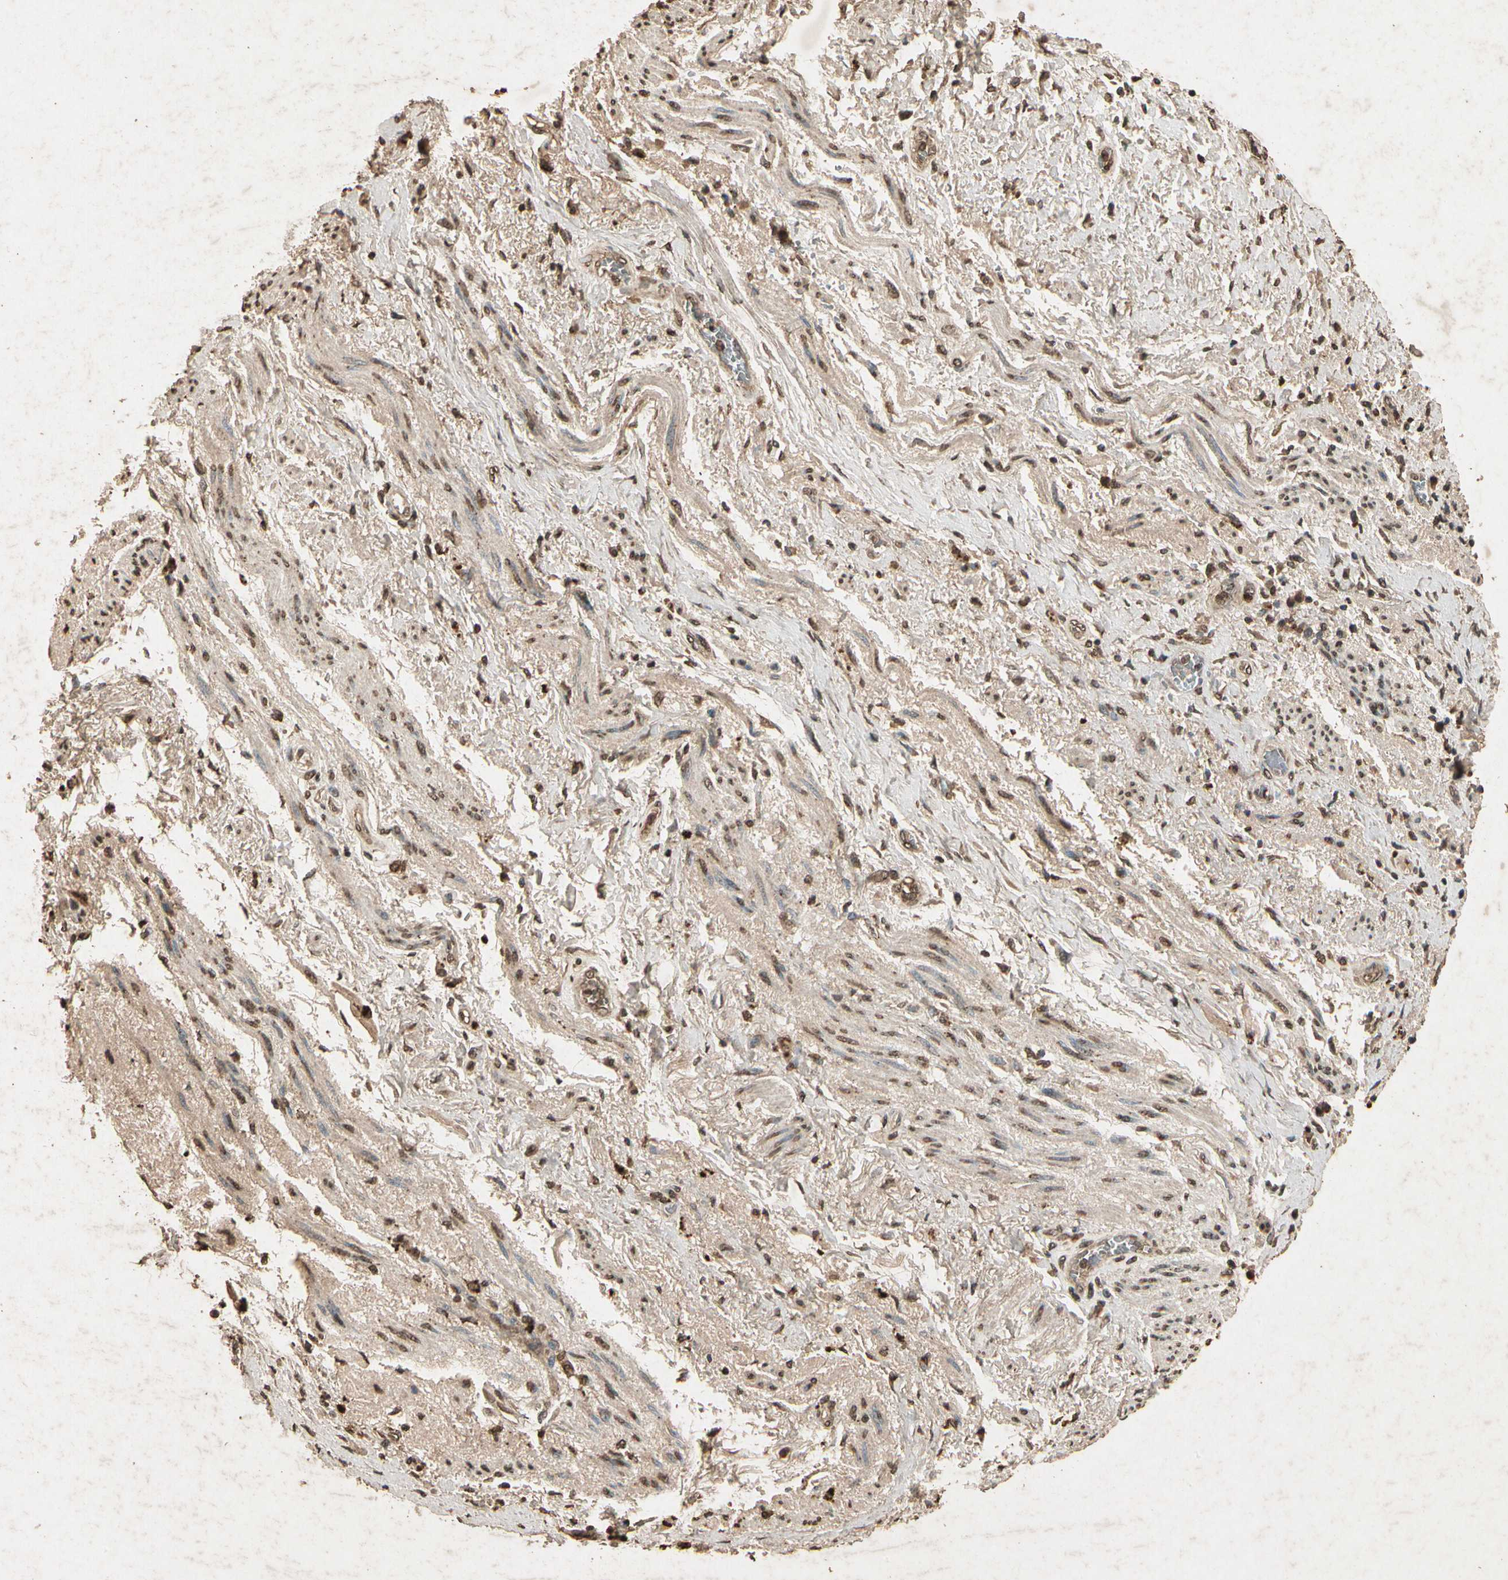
{"staining": {"intensity": "moderate", "quantity": "25%-75%", "location": "cytoplasmic/membranous"}, "tissue": "skin", "cell_type": "Epidermal cells", "image_type": "normal", "snomed": [{"axis": "morphology", "description": "Normal tissue, NOS"}, {"axis": "topography", "description": "Anal"}], "caption": "A high-resolution photomicrograph shows immunohistochemistry (IHC) staining of normal skin, which shows moderate cytoplasmic/membranous positivity in approximately 25%-75% of epidermal cells.", "gene": "GC", "patient": {"sex": "female", "age": 46}}